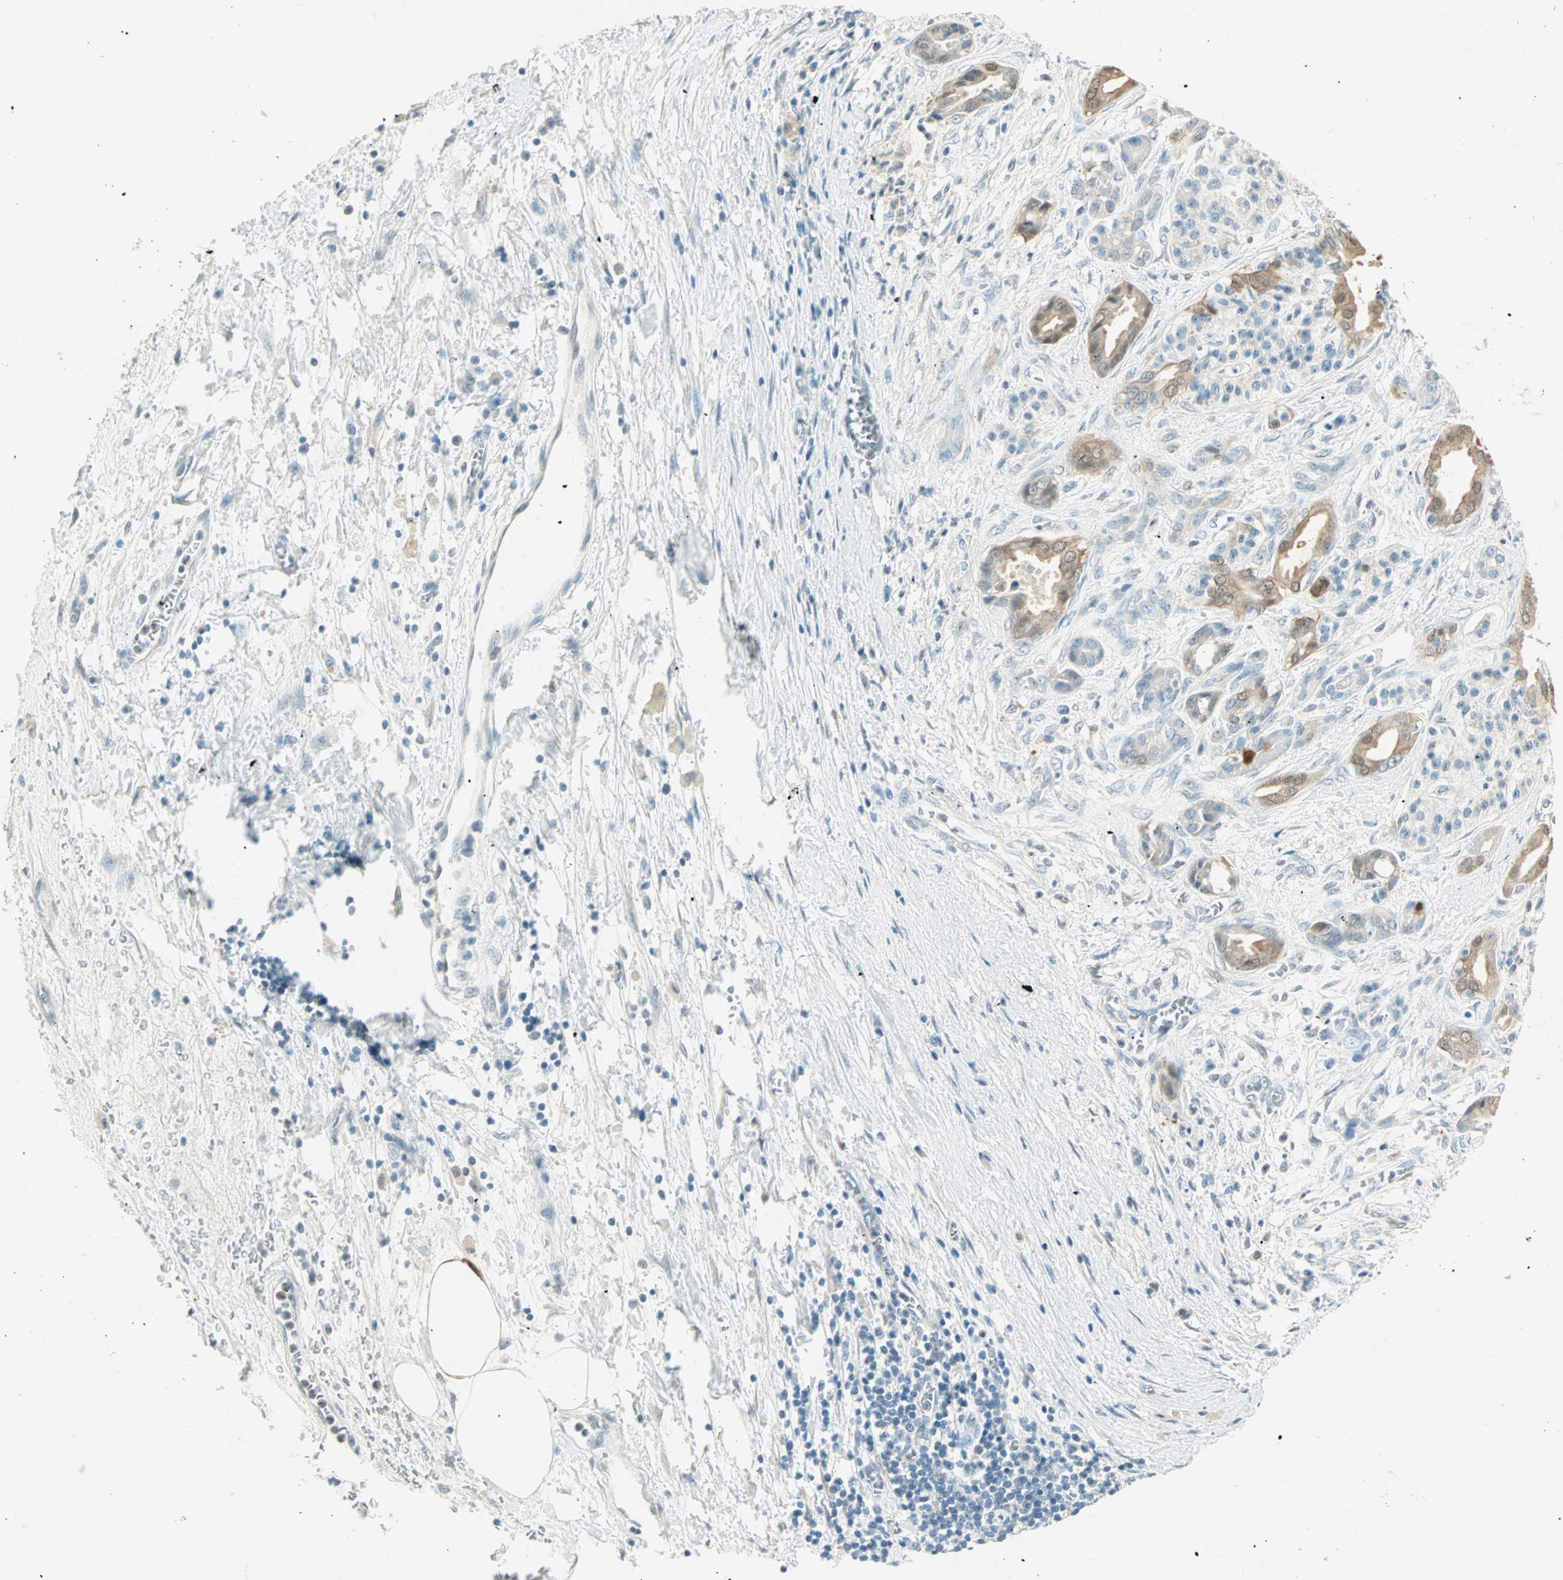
{"staining": {"intensity": "moderate", "quantity": "25%-75%", "location": "cytoplasmic/membranous,nuclear"}, "tissue": "pancreatic cancer", "cell_type": "Tumor cells", "image_type": "cancer", "snomed": [{"axis": "morphology", "description": "Adenocarcinoma, NOS"}, {"axis": "topography", "description": "Pancreas"}], "caption": "The histopathology image shows staining of pancreatic cancer, revealing moderate cytoplasmic/membranous and nuclear protein expression (brown color) within tumor cells. The staining was performed using DAB (3,3'-diaminobenzidine) to visualize the protein expression in brown, while the nuclei were stained in blue with hematoxylin (Magnification: 20x).", "gene": "S100A1", "patient": {"sex": "male", "age": 59}}